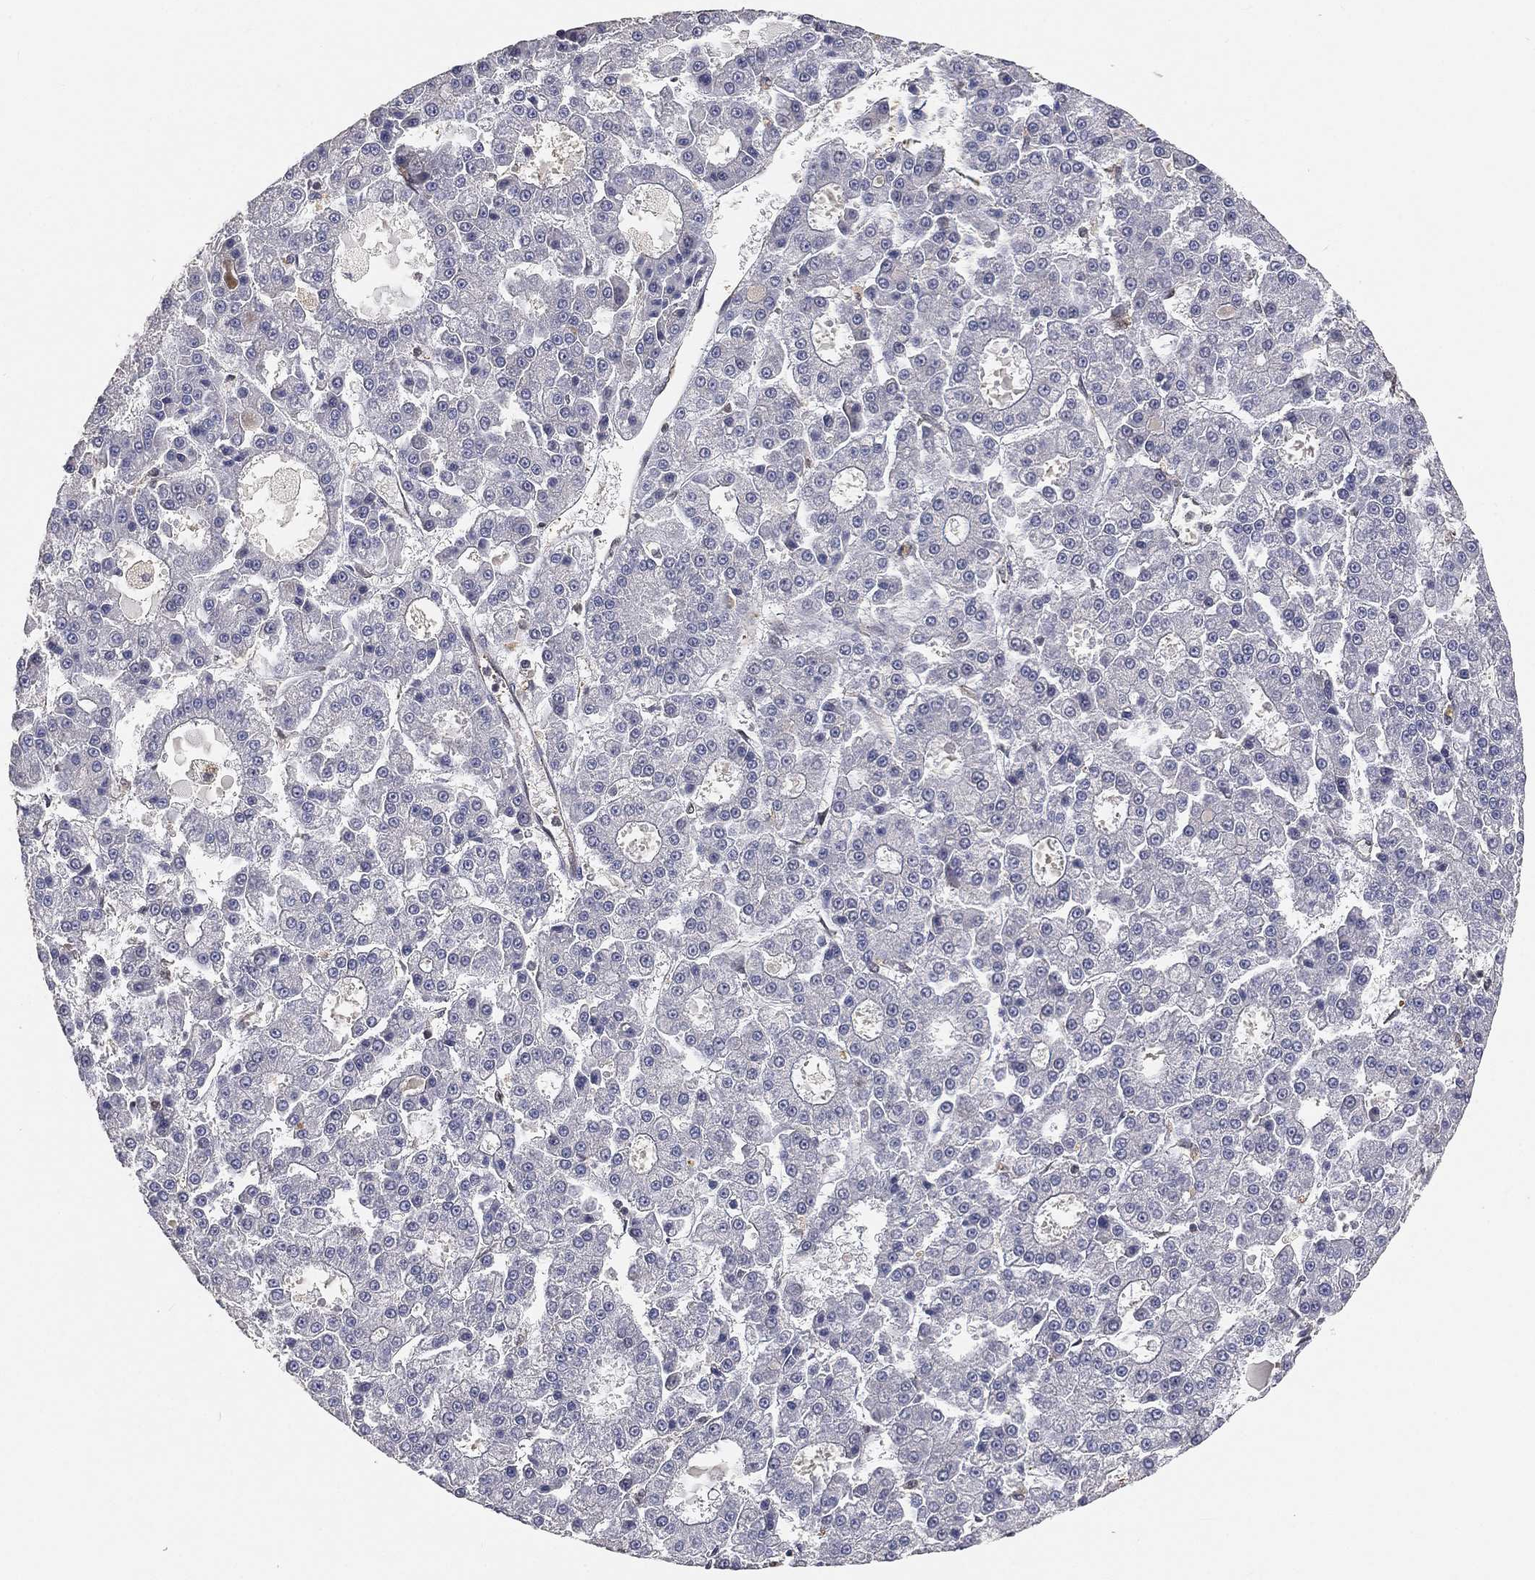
{"staining": {"intensity": "negative", "quantity": "none", "location": "none"}, "tissue": "liver cancer", "cell_type": "Tumor cells", "image_type": "cancer", "snomed": [{"axis": "morphology", "description": "Carcinoma, Hepatocellular, NOS"}, {"axis": "topography", "description": "Liver"}], "caption": "The immunohistochemistry image has no significant staining in tumor cells of liver cancer tissue. (Brightfield microscopy of DAB immunohistochemistry (IHC) at high magnification).", "gene": "MAPK1", "patient": {"sex": "male", "age": 70}}